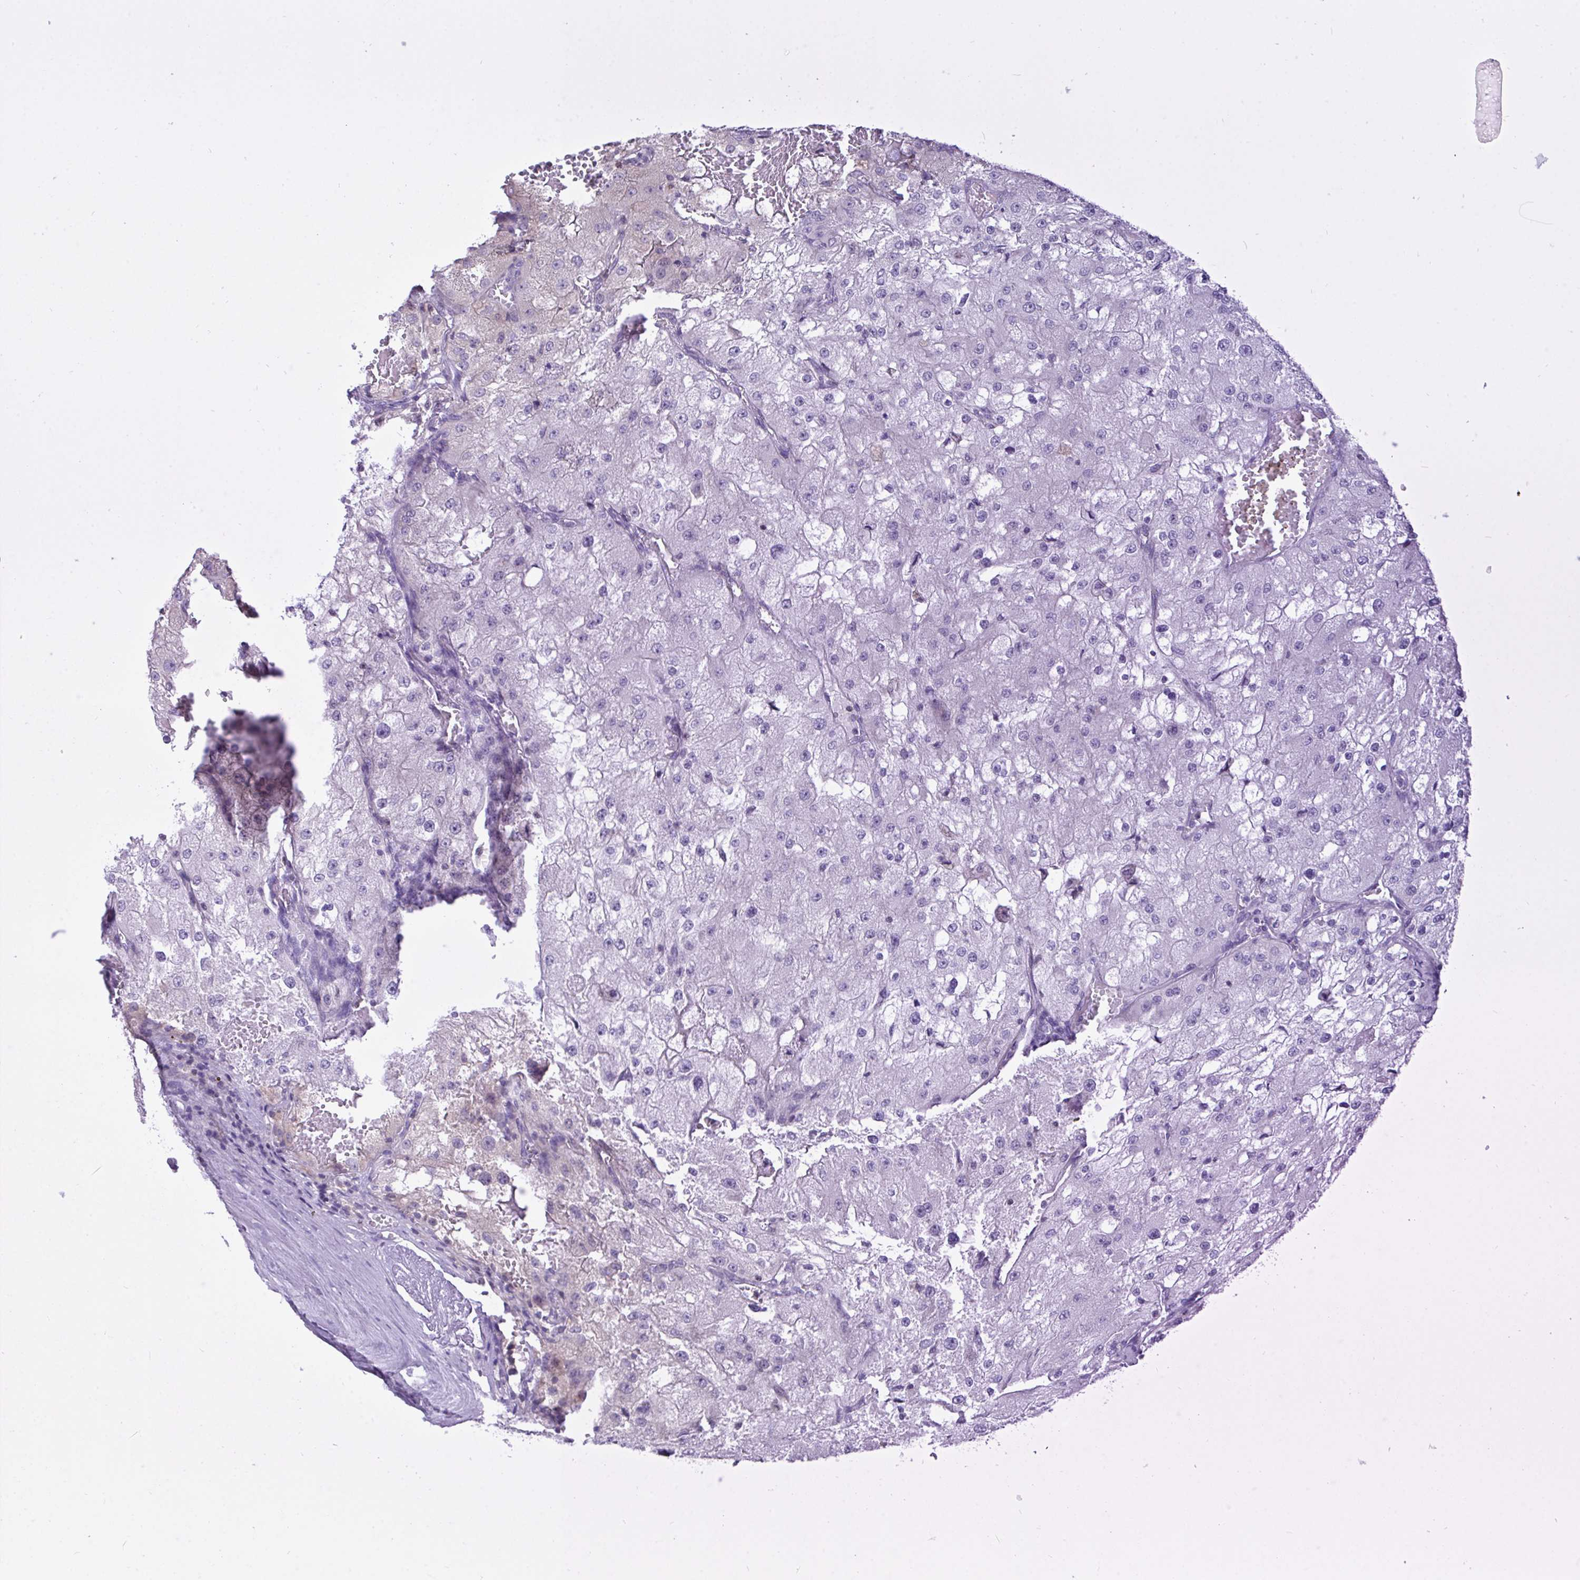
{"staining": {"intensity": "negative", "quantity": "none", "location": "none"}, "tissue": "renal cancer", "cell_type": "Tumor cells", "image_type": "cancer", "snomed": [{"axis": "morphology", "description": "Adenocarcinoma, NOS"}, {"axis": "topography", "description": "Kidney"}], "caption": "Immunohistochemistry (IHC) image of neoplastic tissue: renal adenocarcinoma stained with DAB (3,3'-diaminobenzidine) reveals no significant protein positivity in tumor cells. (DAB (3,3'-diaminobenzidine) immunohistochemistry visualized using brightfield microscopy, high magnification).", "gene": "SNX11", "patient": {"sex": "female", "age": 74}}